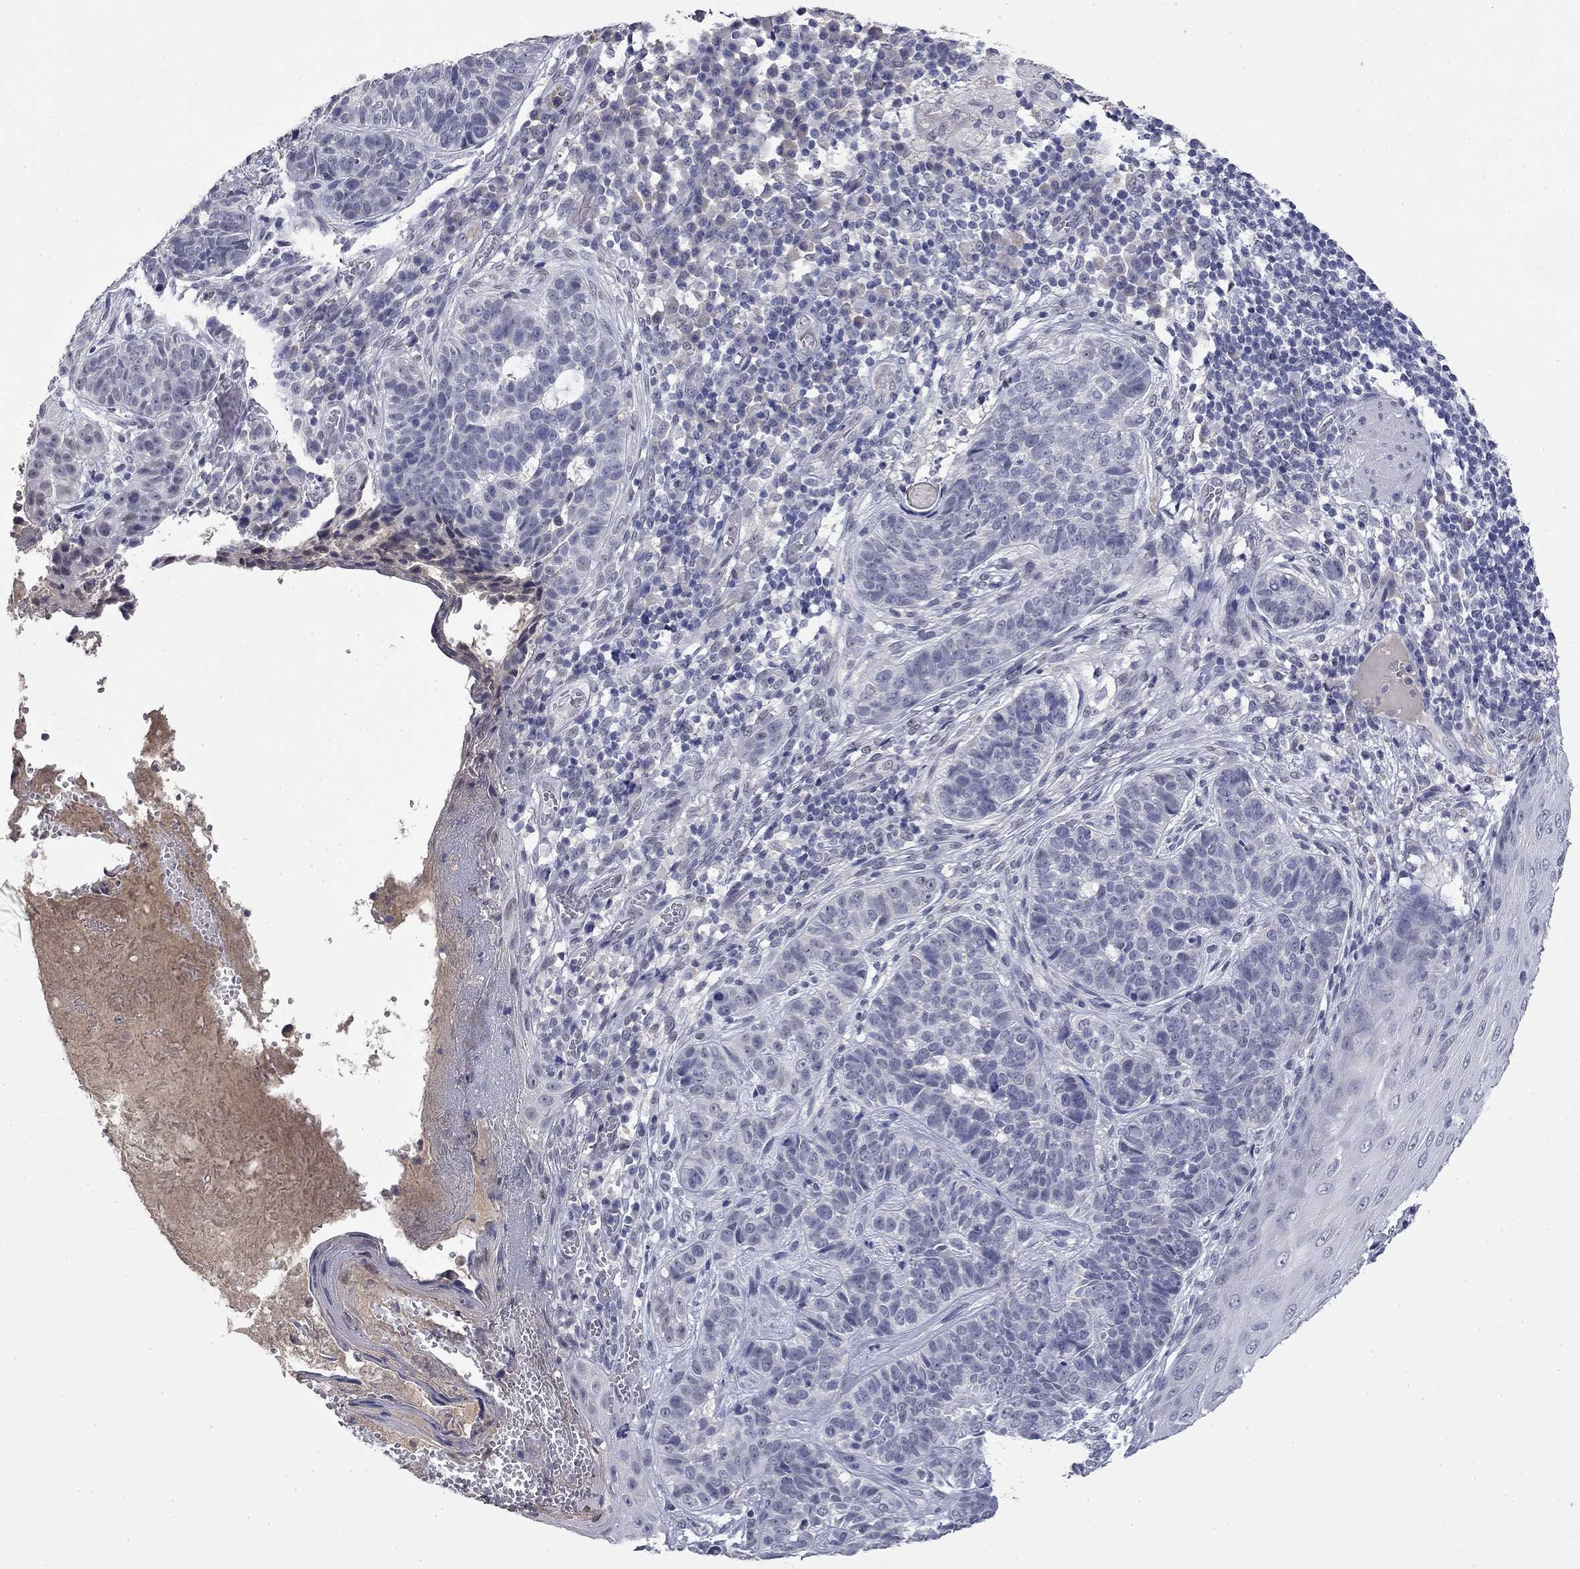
{"staining": {"intensity": "negative", "quantity": "none", "location": "none"}, "tissue": "skin cancer", "cell_type": "Tumor cells", "image_type": "cancer", "snomed": [{"axis": "morphology", "description": "Basal cell carcinoma"}, {"axis": "topography", "description": "Skin"}], "caption": "This is an immunohistochemistry photomicrograph of human skin cancer. There is no staining in tumor cells.", "gene": "SLC51A", "patient": {"sex": "female", "age": 69}}